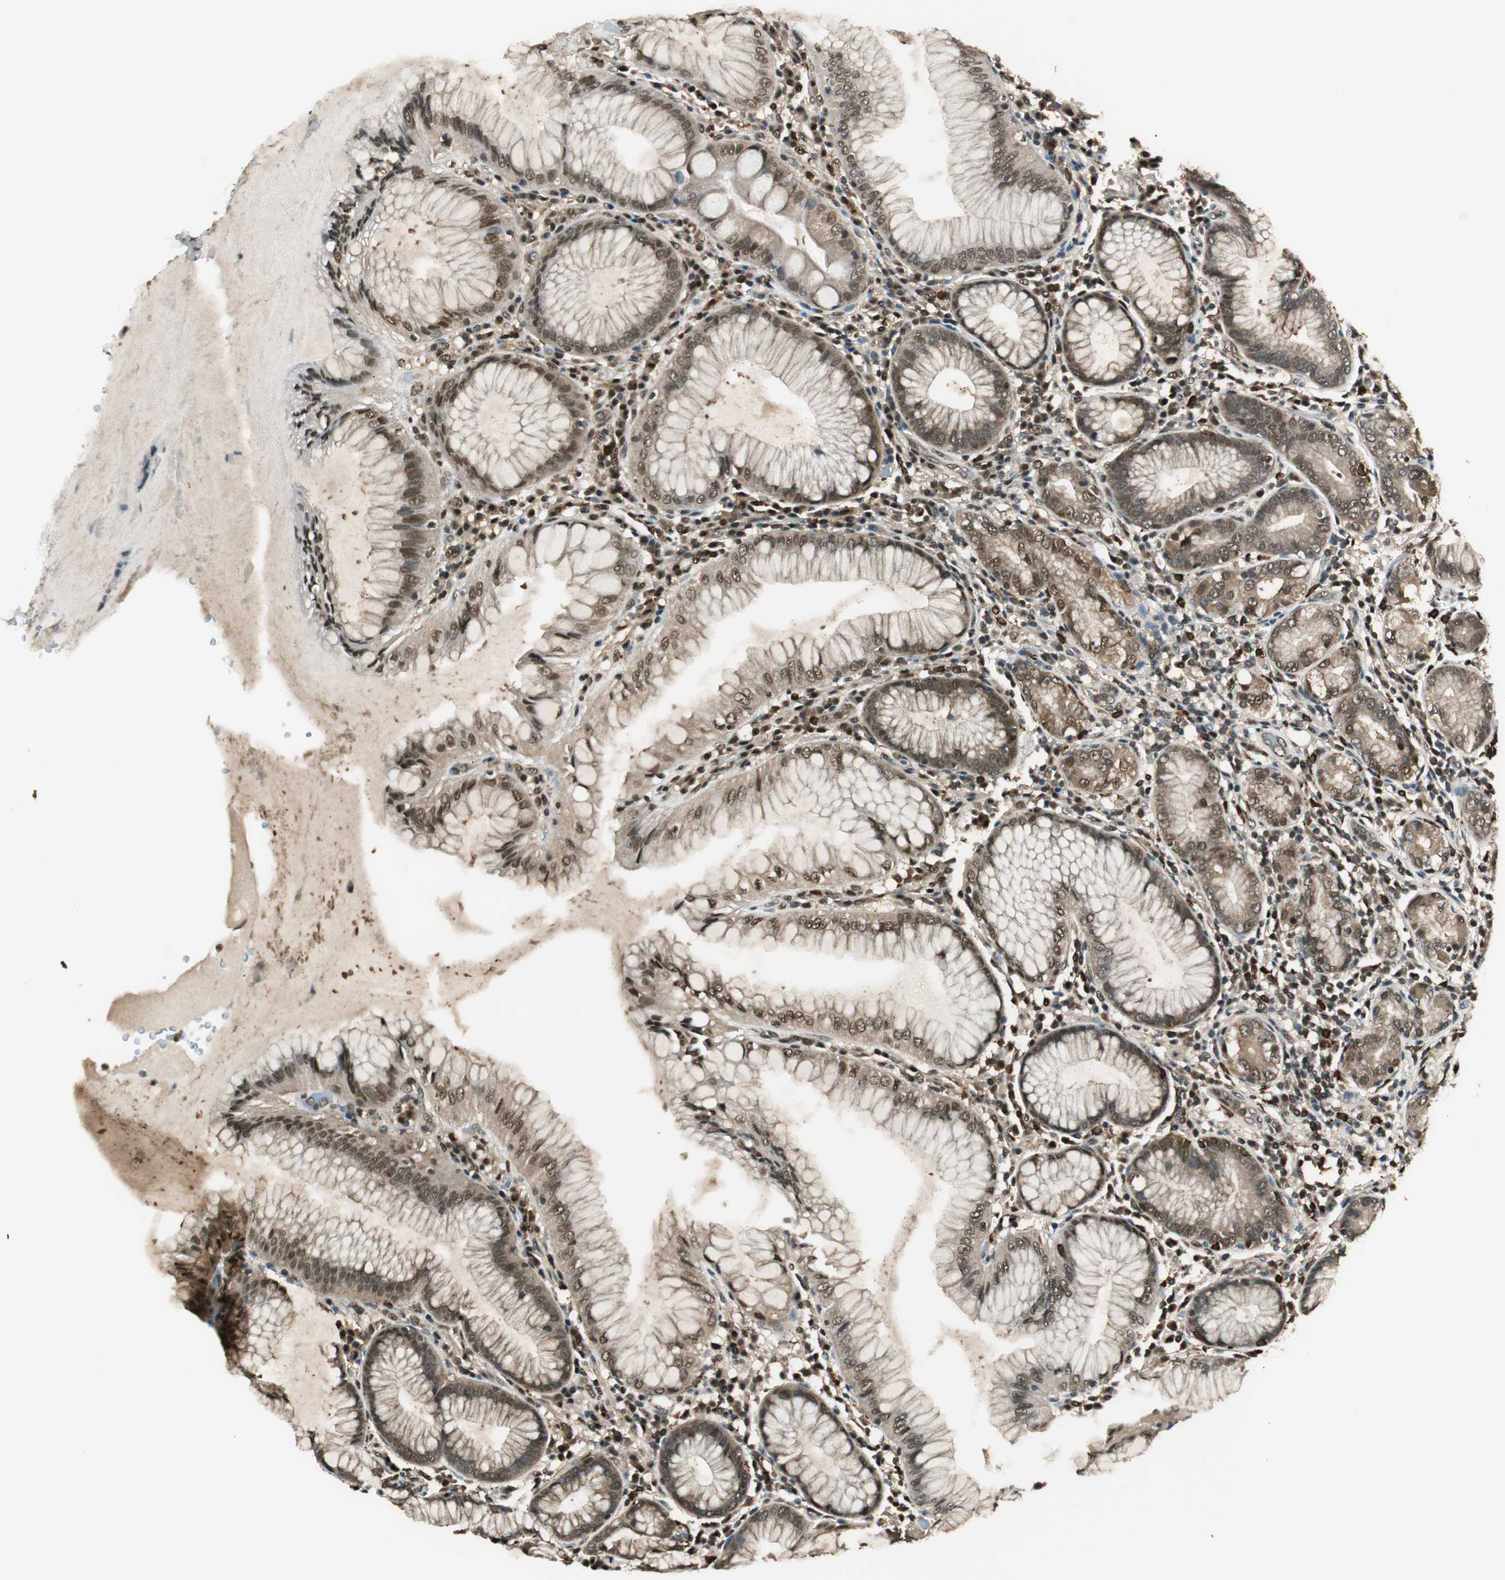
{"staining": {"intensity": "strong", "quantity": ">75%", "location": "cytoplasmic/membranous,nuclear"}, "tissue": "stomach", "cell_type": "Glandular cells", "image_type": "normal", "snomed": [{"axis": "morphology", "description": "Normal tissue, NOS"}, {"axis": "topography", "description": "Stomach, lower"}], "caption": "Immunohistochemistry (IHC) of normal stomach shows high levels of strong cytoplasmic/membranous,nuclear staining in about >75% of glandular cells. The protein is stained brown, and the nuclei are stained in blue (DAB (3,3'-diaminobenzidine) IHC with brightfield microscopy, high magnification).", "gene": "ENSG00000268870", "patient": {"sex": "female", "age": 76}}